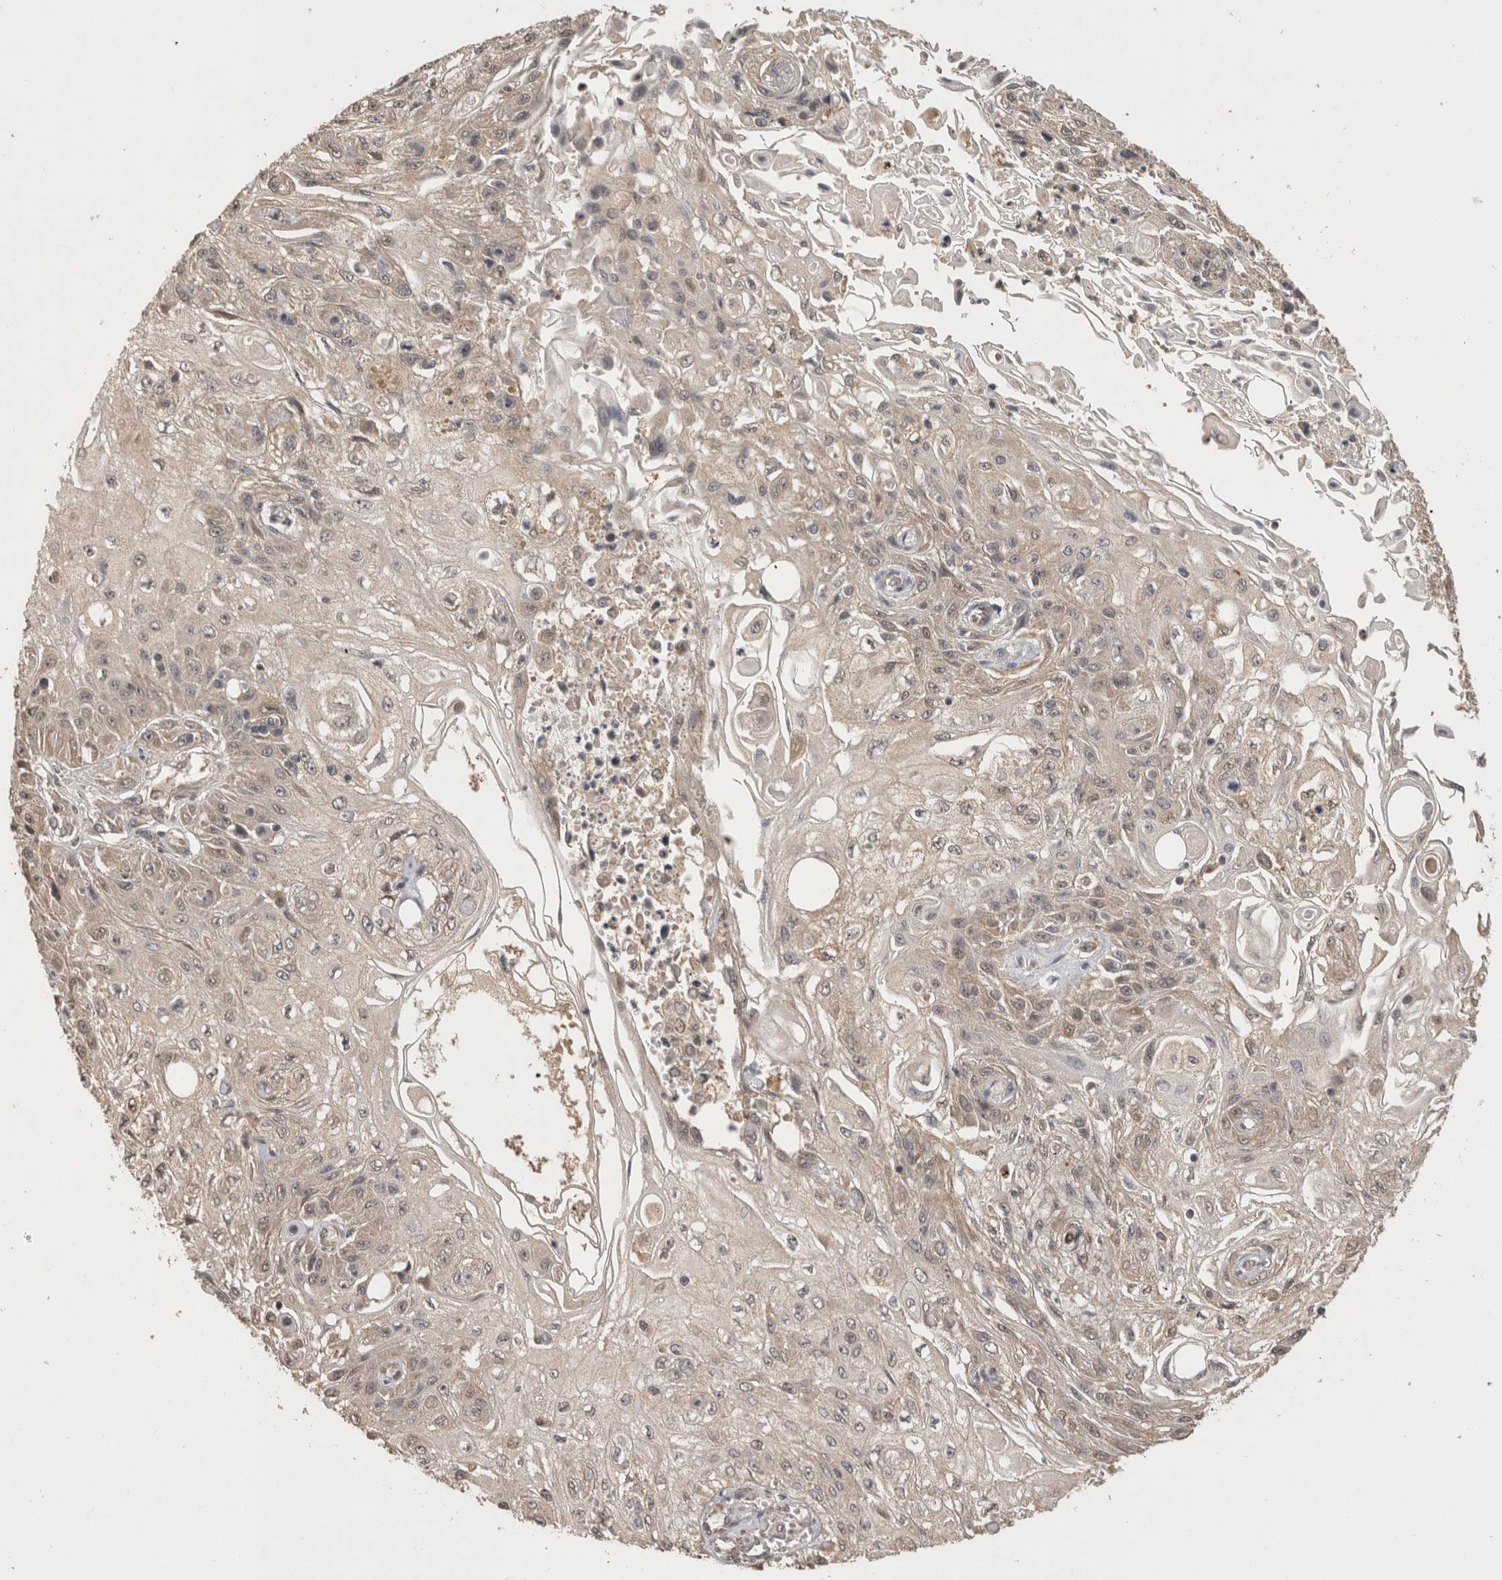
{"staining": {"intensity": "negative", "quantity": "none", "location": "none"}, "tissue": "skin cancer", "cell_type": "Tumor cells", "image_type": "cancer", "snomed": [{"axis": "morphology", "description": "Squamous cell carcinoma, NOS"}, {"axis": "morphology", "description": "Squamous cell carcinoma, metastatic, NOS"}, {"axis": "topography", "description": "Skin"}, {"axis": "topography", "description": "Lymph node"}], "caption": "The IHC photomicrograph has no significant expression in tumor cells of metastatic squamous cell carcinoma (skin) tissue.", "gene": "PREP", "patient": {"sex": "male", "age": 75}}